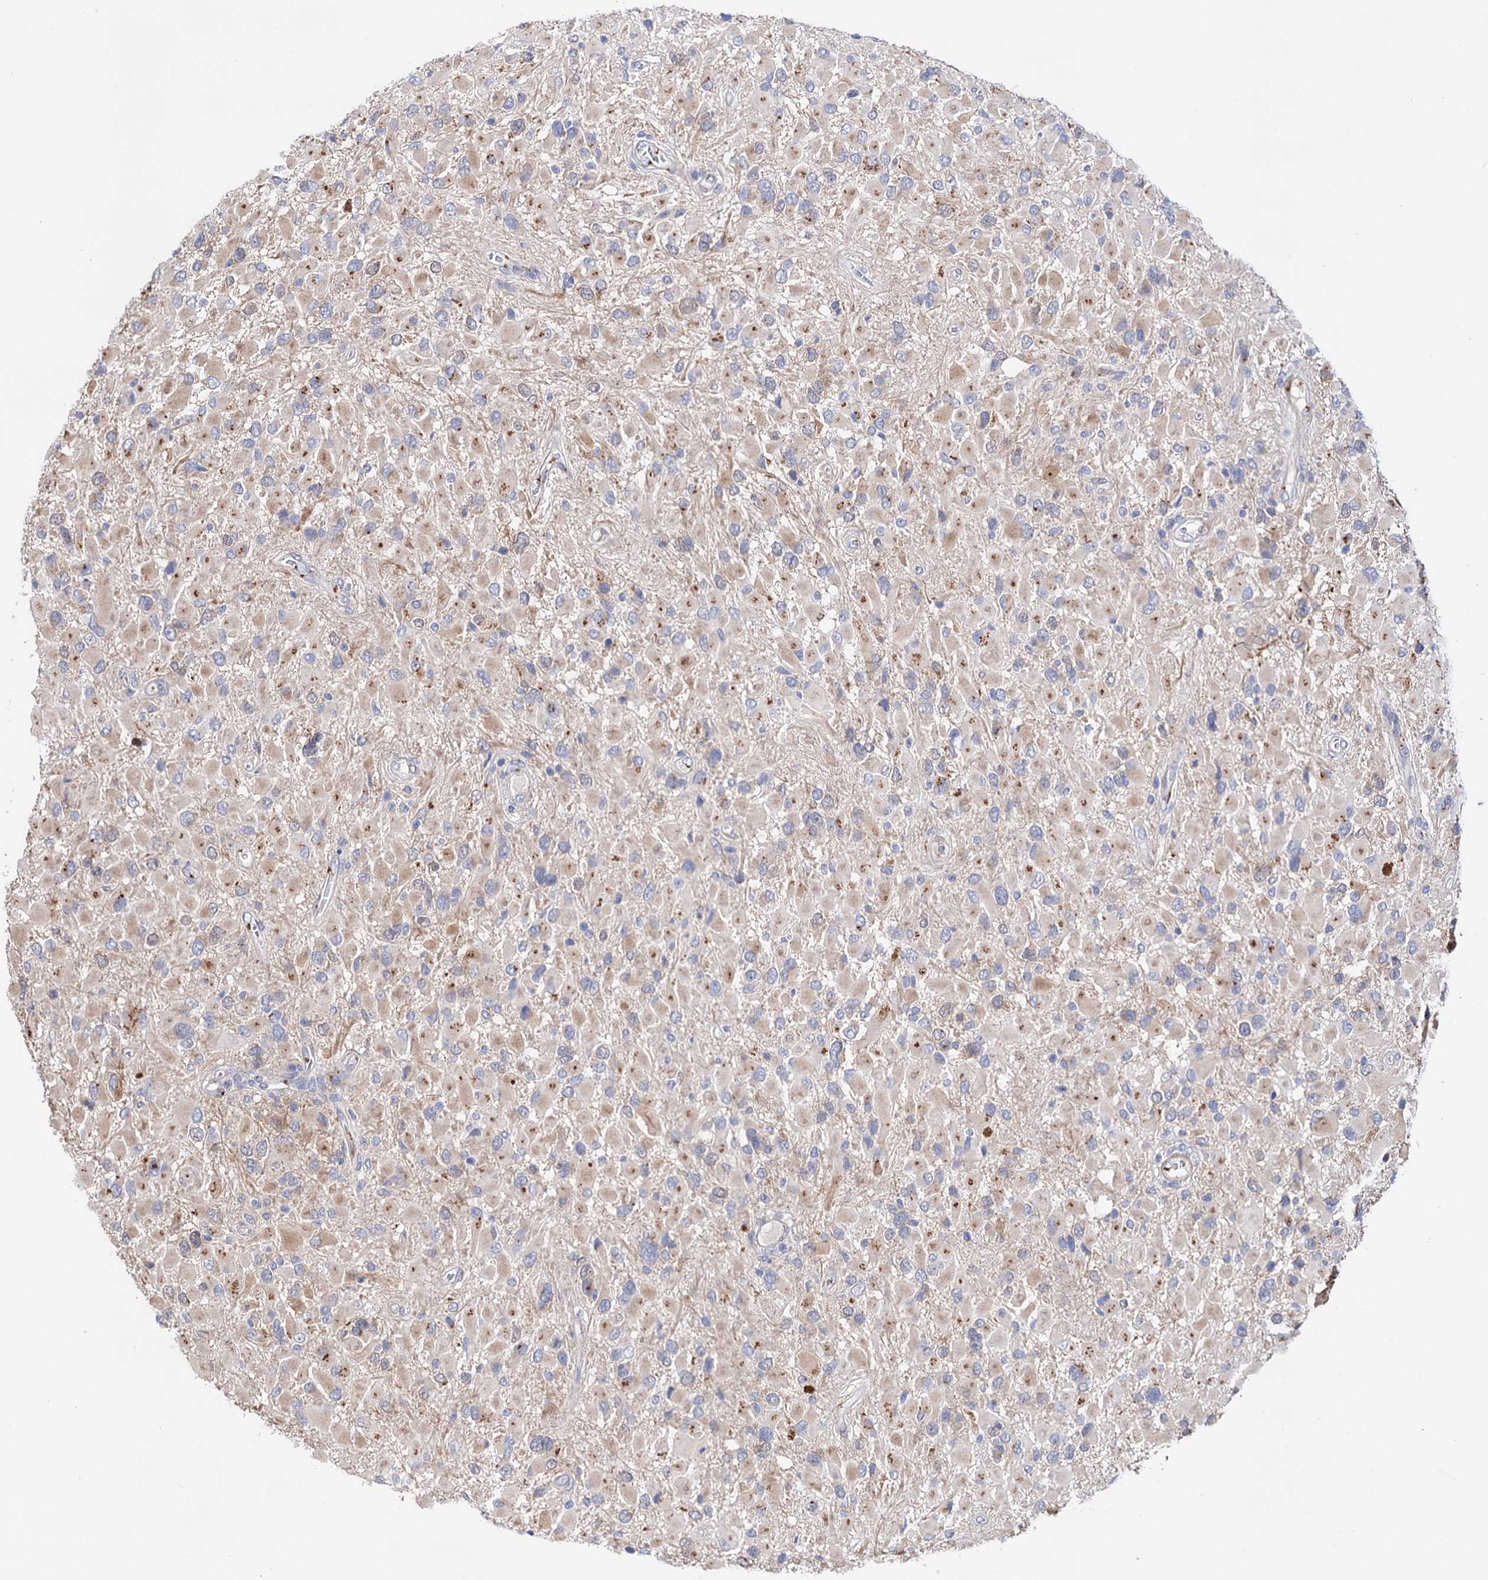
{"staining": {"intensity": "weak", "quantity": "<25%", "location": "cytoplasmic/membranous"}, "tissue": "glioma", "cell_type": "Tumor cells", "image_type": "cancer", "snomed": [{"axis": "morphology", "description": "Glioma, malignant, High grade"}, {"axis": "topography", "description": "Brain"}], "caption": "High magnification brightfield microscopy of glioma stained with DAB (brown) and counterstained with hematoxylin (blue): tumor cells show no significant staining.", "gene": "C11orf96", "patient": {"sex": "male", "age": 53}}